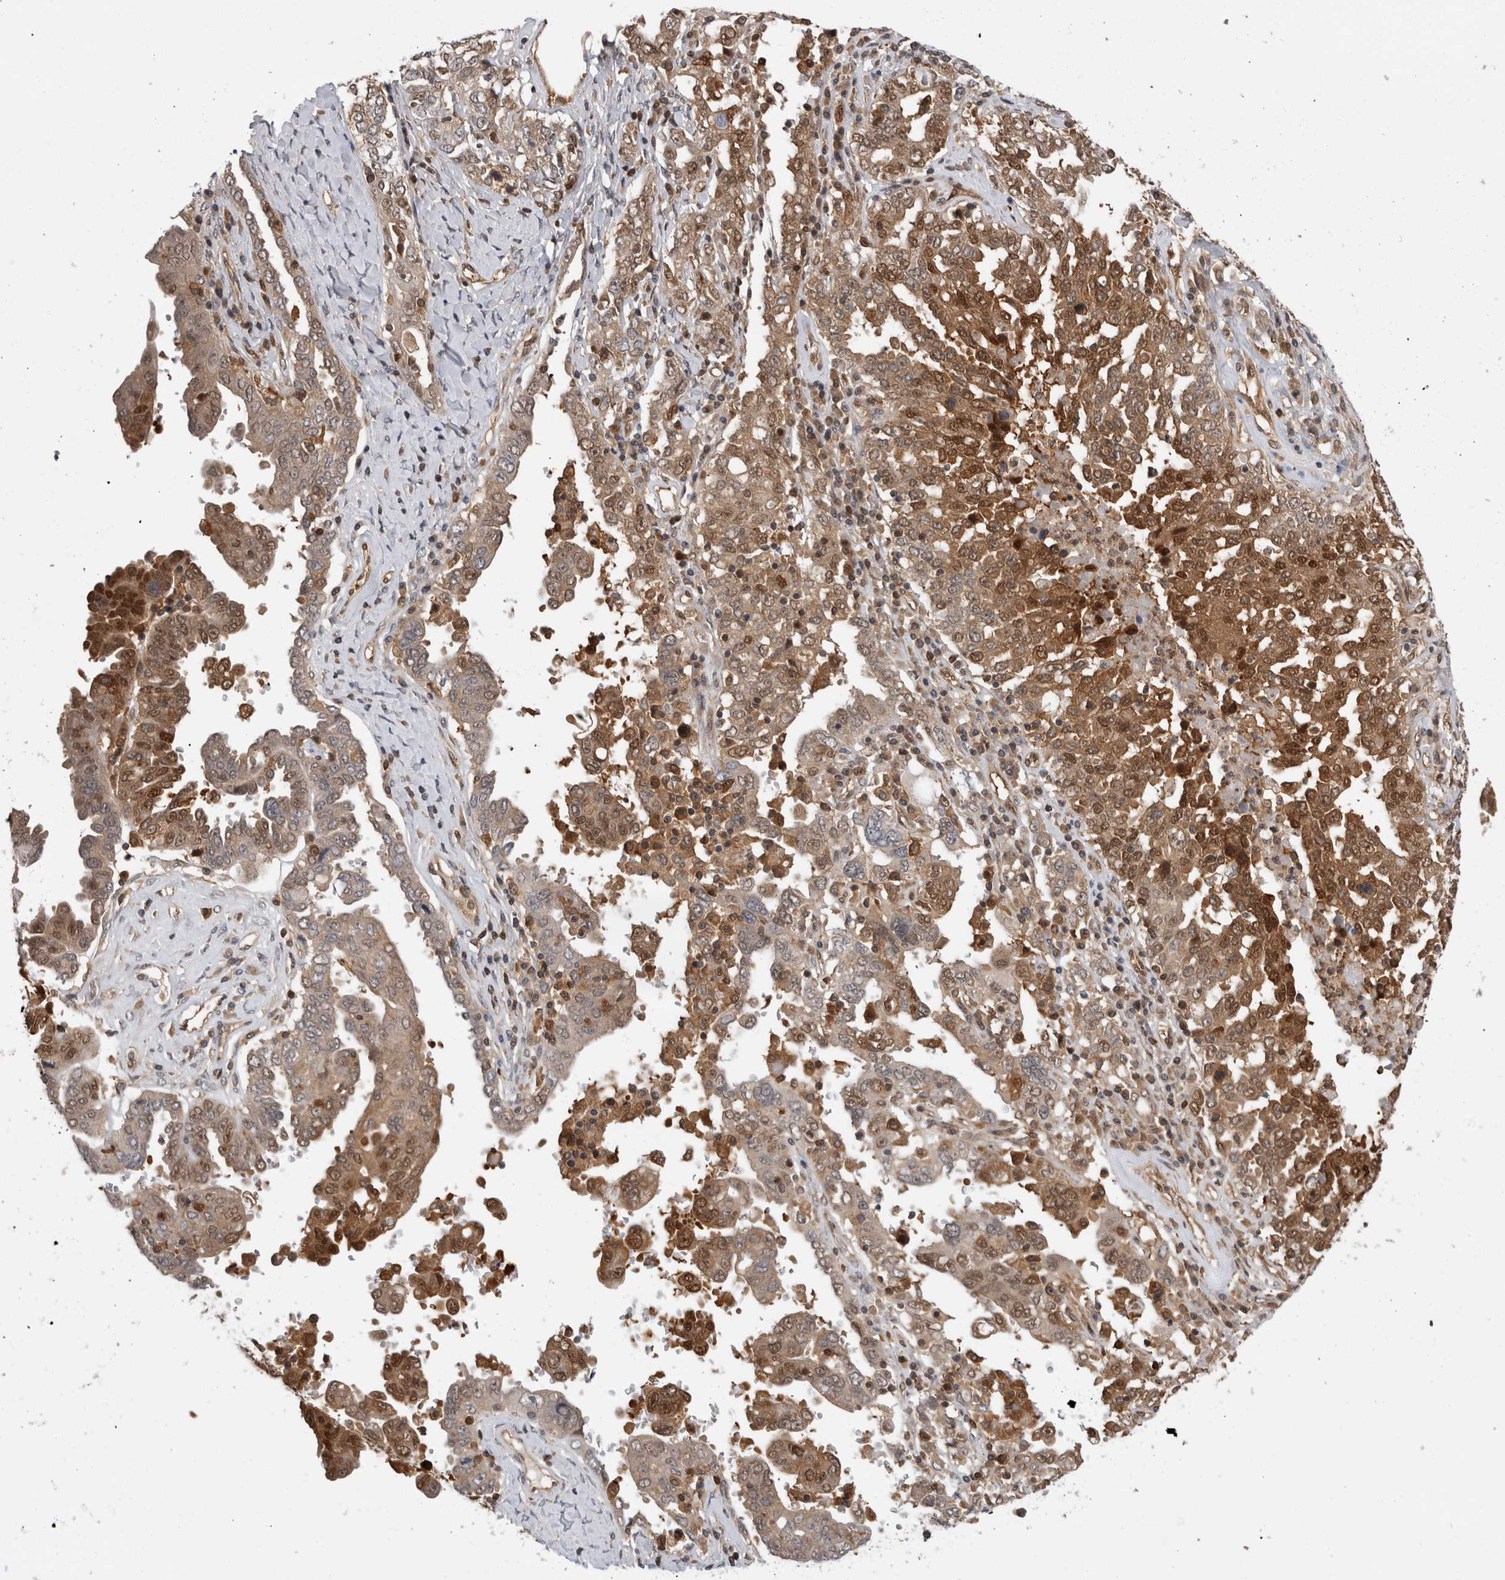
{"staining": {"intensity": "moderate", "quantity": ">75%", "location": "cytoplasmic/membranous,nuclear"}, "tissue": "ovarian cancer", "cell_type": "Tumor cells", "image_type": "cancer", "snomed": [{"axis": "morphology", "description": "Carcinoma, endometroid"}, {"axis": "topography", "description": "Ovary"}], "caption": "There is medium levels of moderate cytoplasmic/membranous and nuclear expression in tumor cells of ovarian endometroid carcinoma, as demonstrated by immunohistochemical staining (brown color).", "gene": "ASTN2", "patient": {"sex": "female", "age": 62}}